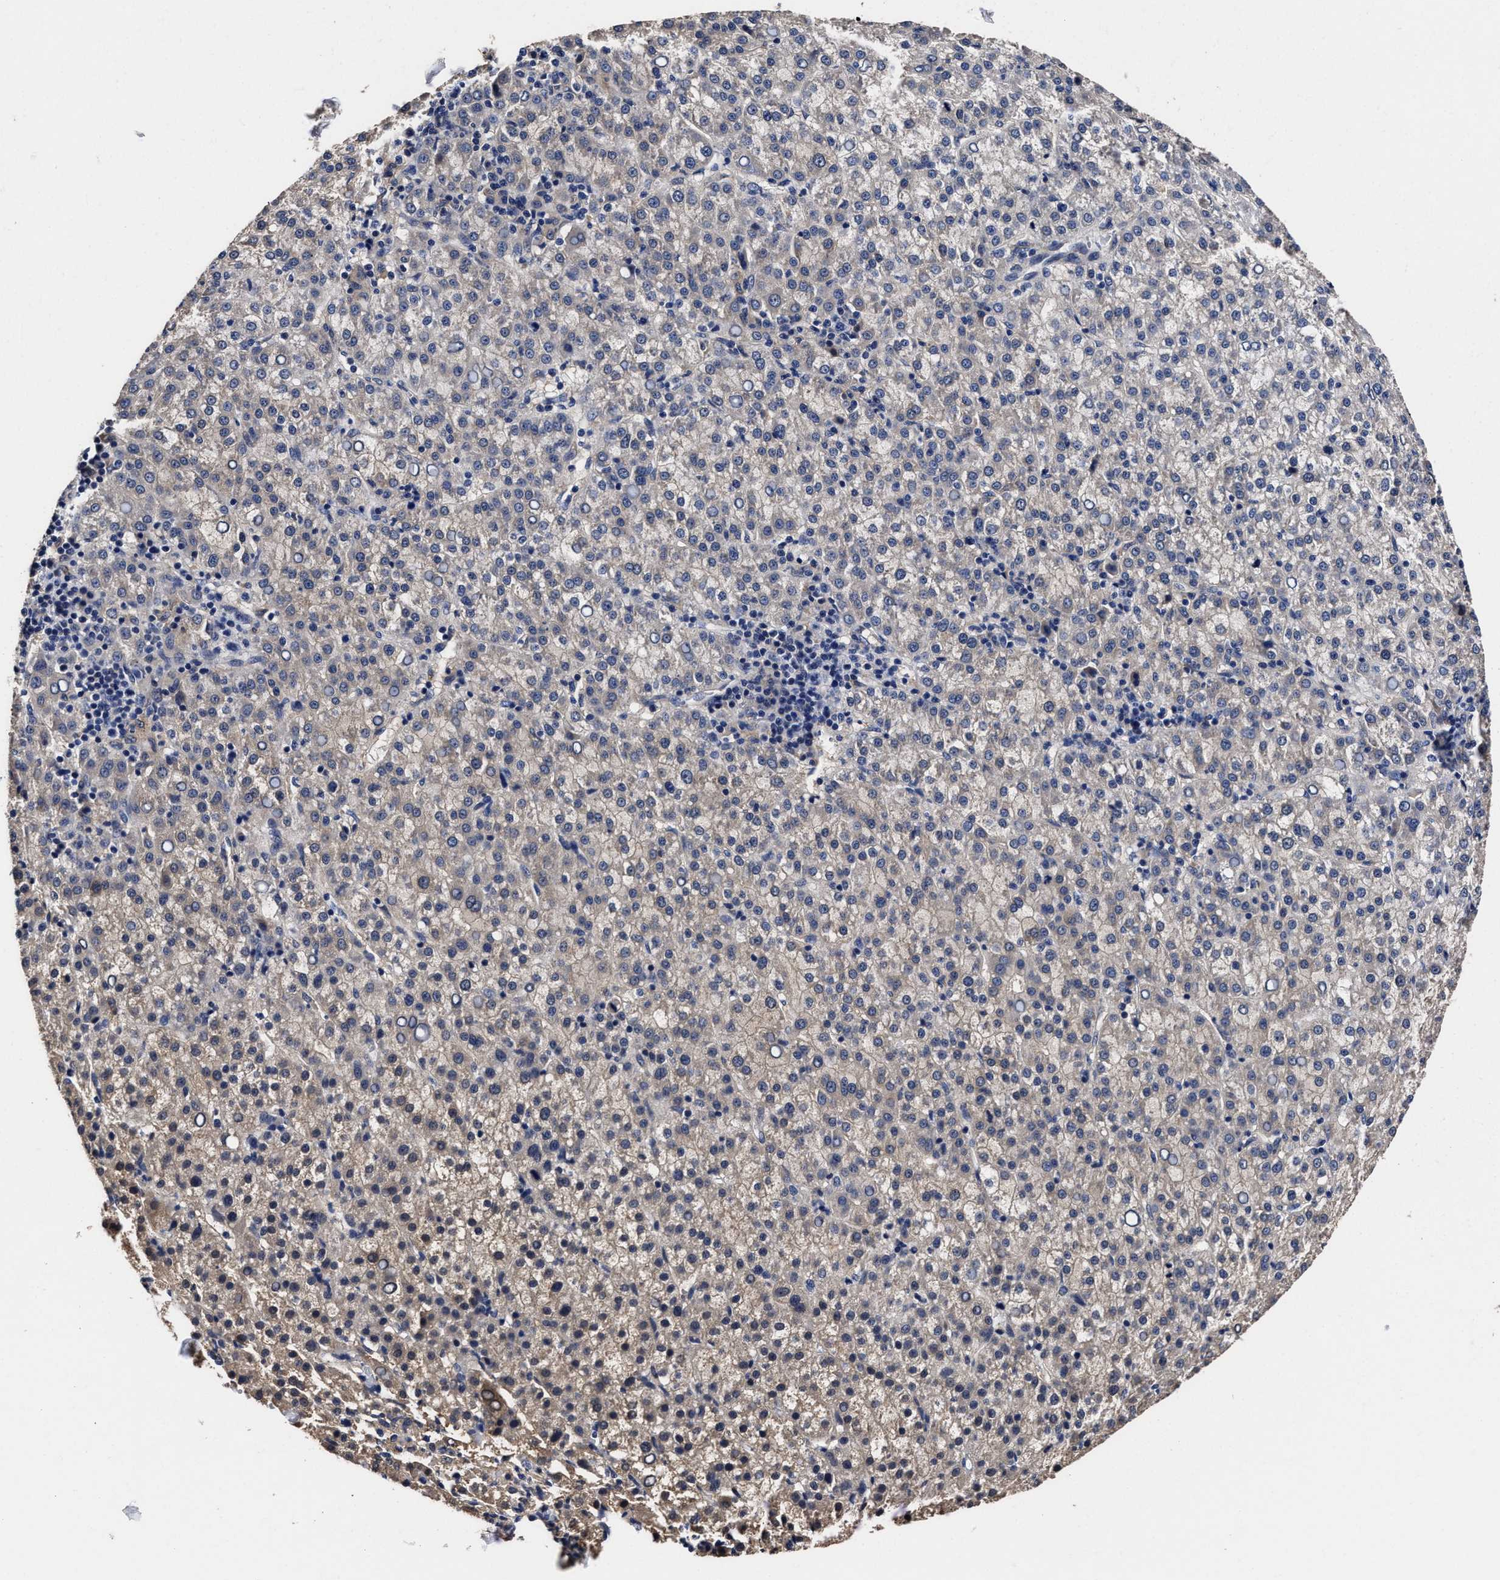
{"staining": {"intensity": "weak", "quantity": "<25%", "location": "cytoplasmic/membranous"}, "tissue": "liver cancer", "cell_type": "Tumor cells", "image_type": "cancer", "snomed": [{"axis": "morphology", "description": "Carcinoma, Hepatocellular, NOS"}, {"axis": "topography", "description": "Liver"}], "caption": "An image of human liver cancer is negative for staining in tumor cells. The staining was performed using DAB (3,3'-diaminobenzidine) to visualize the protein expression in brown, while the nuclei were stained in blue with hematoxylin (Magnification: 20x).", "gene": "SOCS5", "patient": {"sex": "female", "age": 58}}